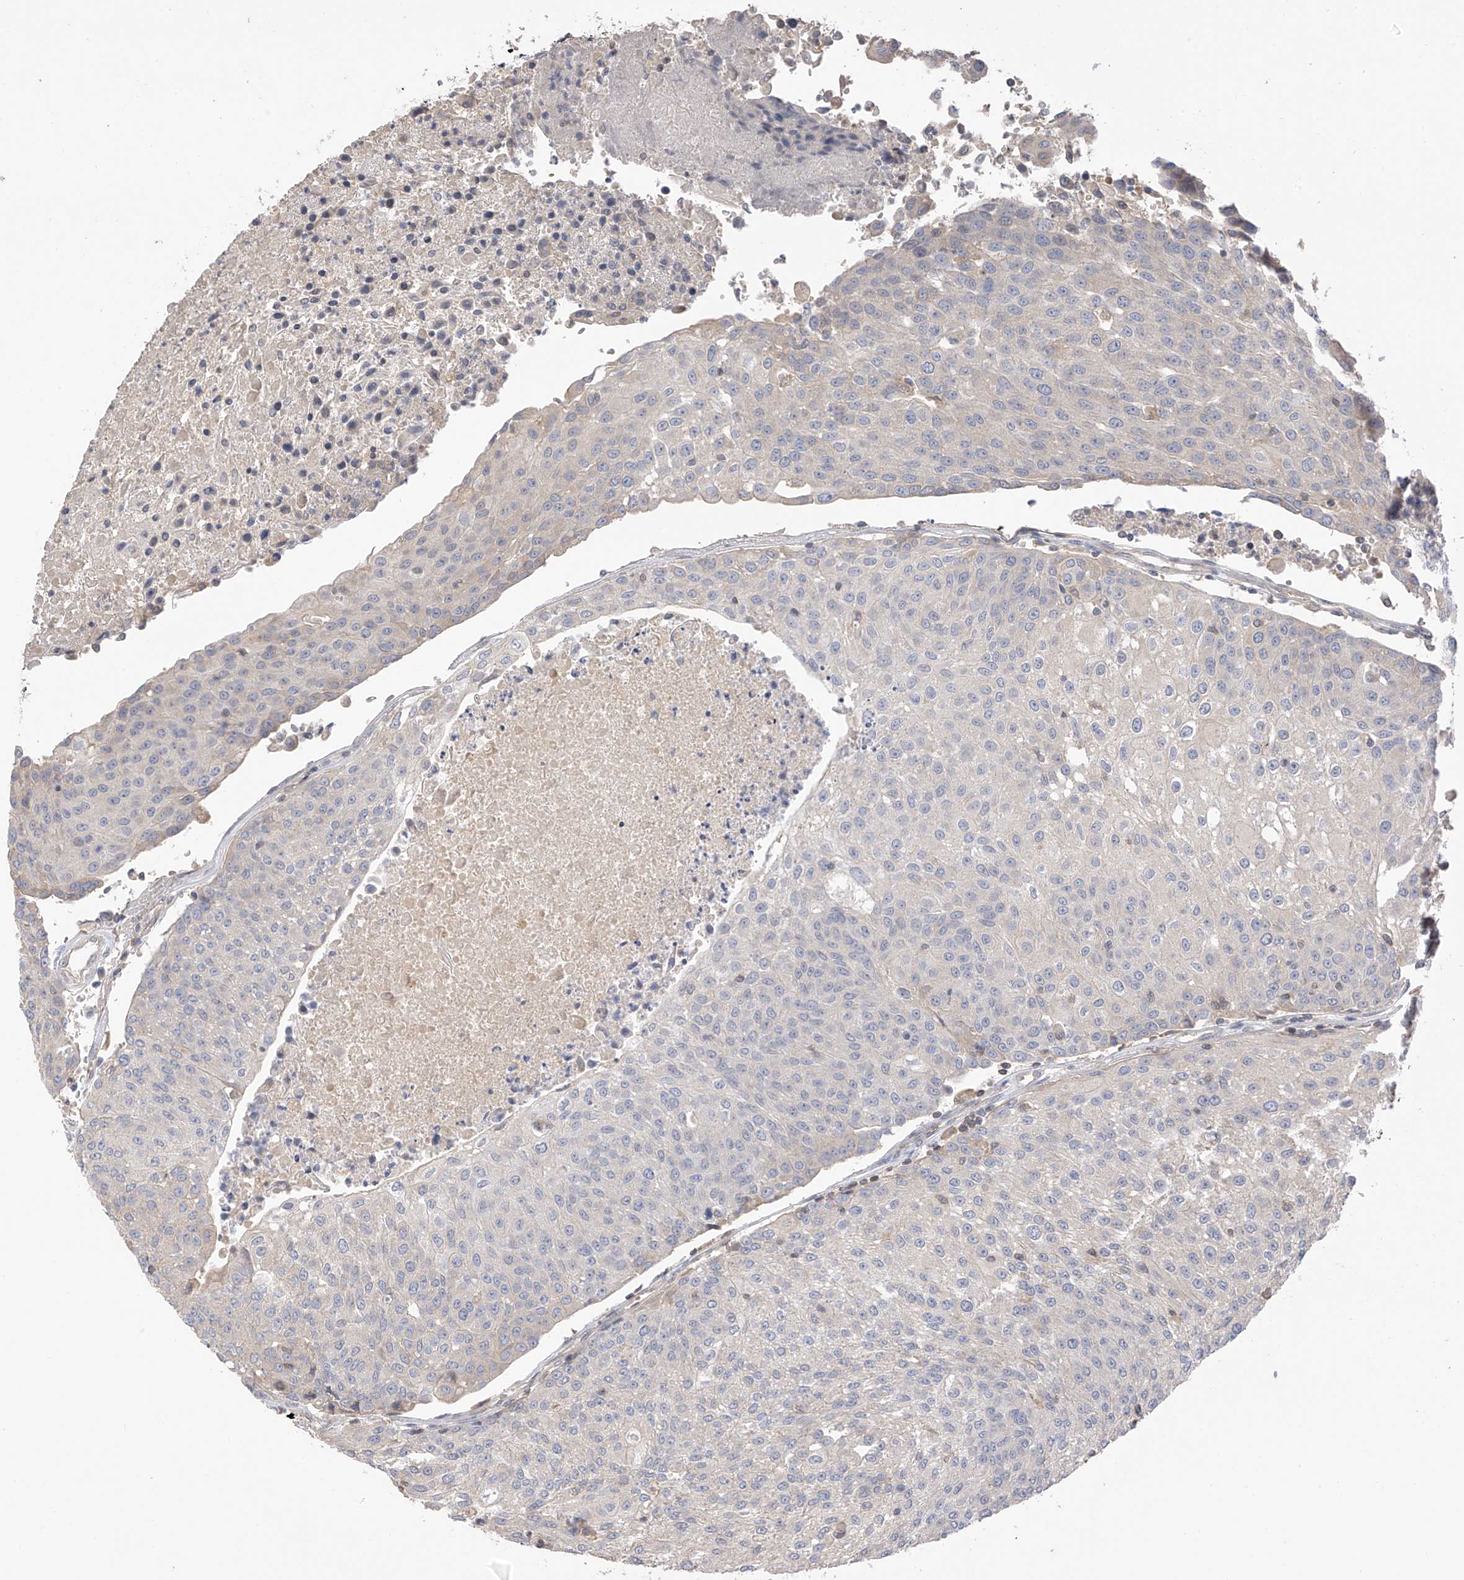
{"staining": {"intensity": "negative", "quantity": "none", "location": "none"}, "tissue": "urothelial cancer", "cell_type": "Tumor cells", "image_type": "cancer", "snomed": [{"axis": "morphology", "description": "Urothelial carcinoma, High grade"}, {"axis": "topography", "description": "Urinary bladder"}], "caption": "Protein analysis of urothelial cancer shows no significant positivity in tumor cells.", "gene": "REC8", "patient": {"sex": "female", "age": 85}}